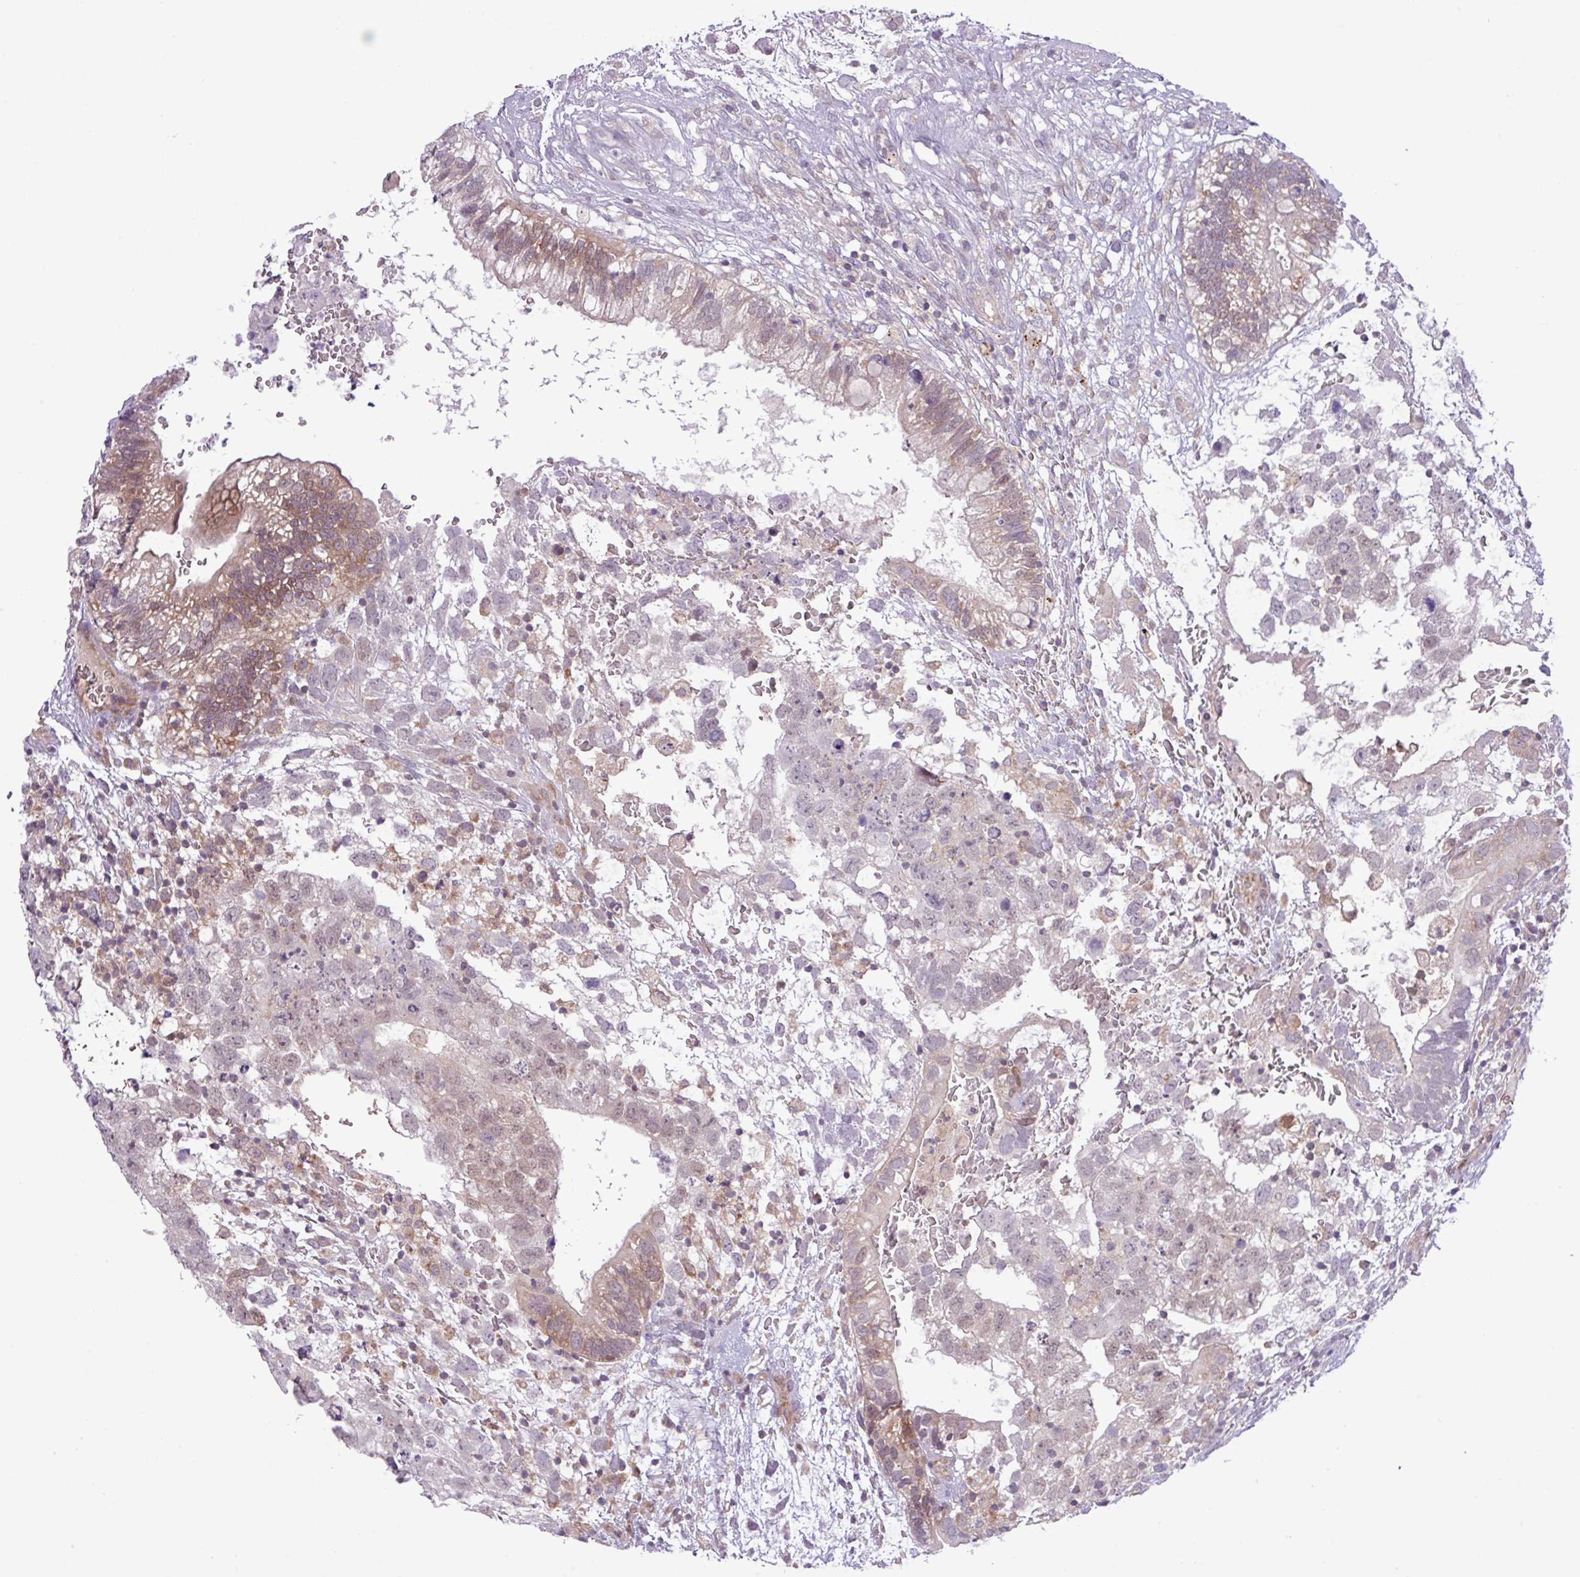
{"staining": {"intensity": "weak", "quantity": "<25%", "location": "cytoplasmic/membranous"}, "tissue": "testis cancer", "cell_type": "Tumor cells", "image_type": "cancer", "snomed": [{"axis": "morphology", "description": "Seminoma, NOS"}, {"axis": "morphology", "description": "Carcinoma, Embryonal, NOS"}, {"axis": "topography", "description": "Testis"}], "caption": "This is an IHC micrograph of testis cancer (seminoma). There is no staining in tumor cells.", "gene": "FAM222B", "patient": {"sex": "male", "age": 29}}